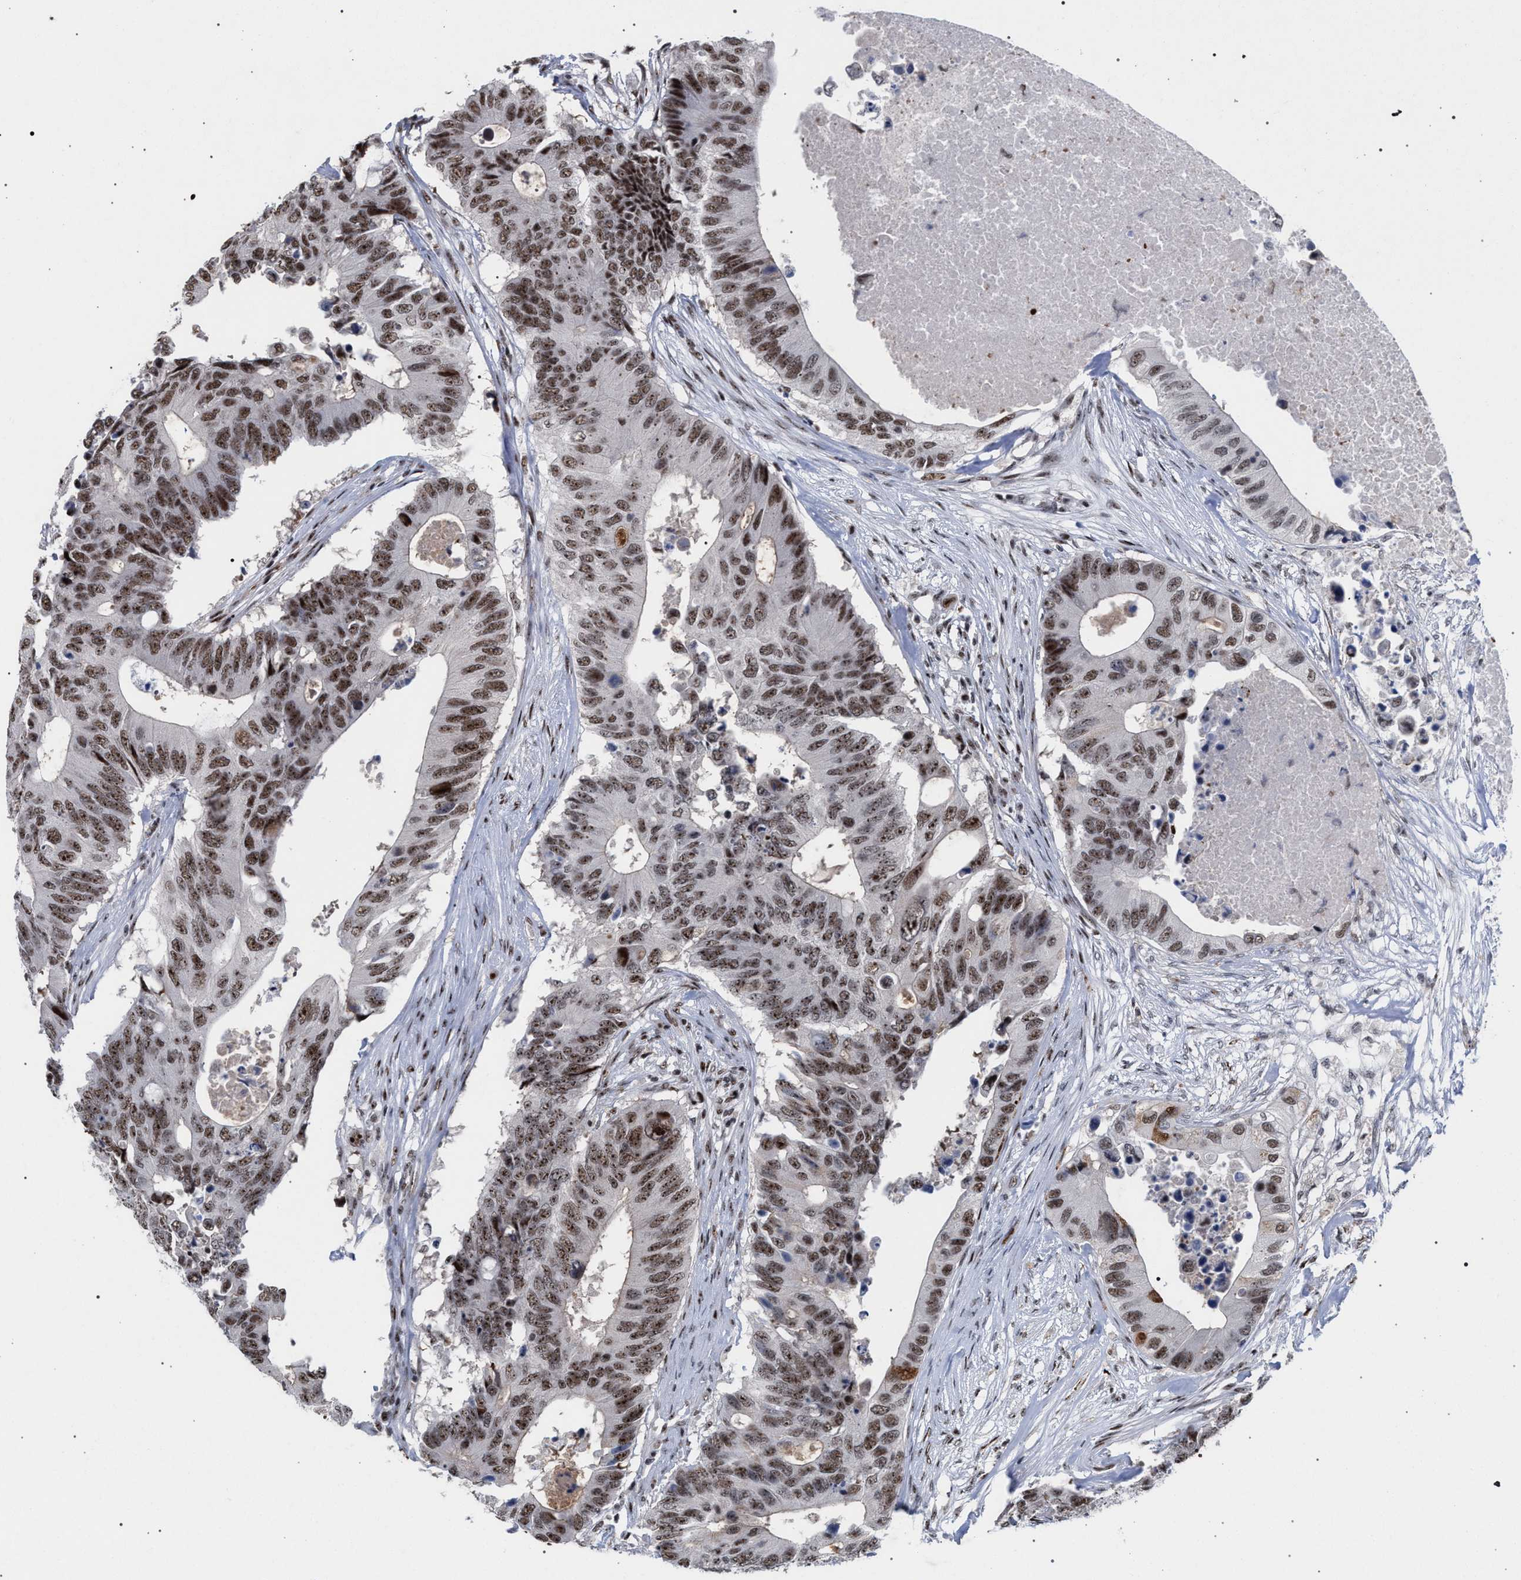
{"staining": {"intensity": "moderate", "quantity": ">75%", "location": "nuclear"}, "tissue": "colorectal cancer", "cell_type": "Tumor cells", "image_type": "cancer", "snomed": [{"axis": "morphology", "description": "Adenocarcinoma, NOS"}, {"axis": "topography", "description": "Colon"}], "caption": "Moderate nuclear positivity for a protein is identified in about >75% of tumor cells of adenocarcinoma (colorectal) using immunohistochemistry.", "gene": "SCAF4", "patient": {"sex": "male", "age": 71}}